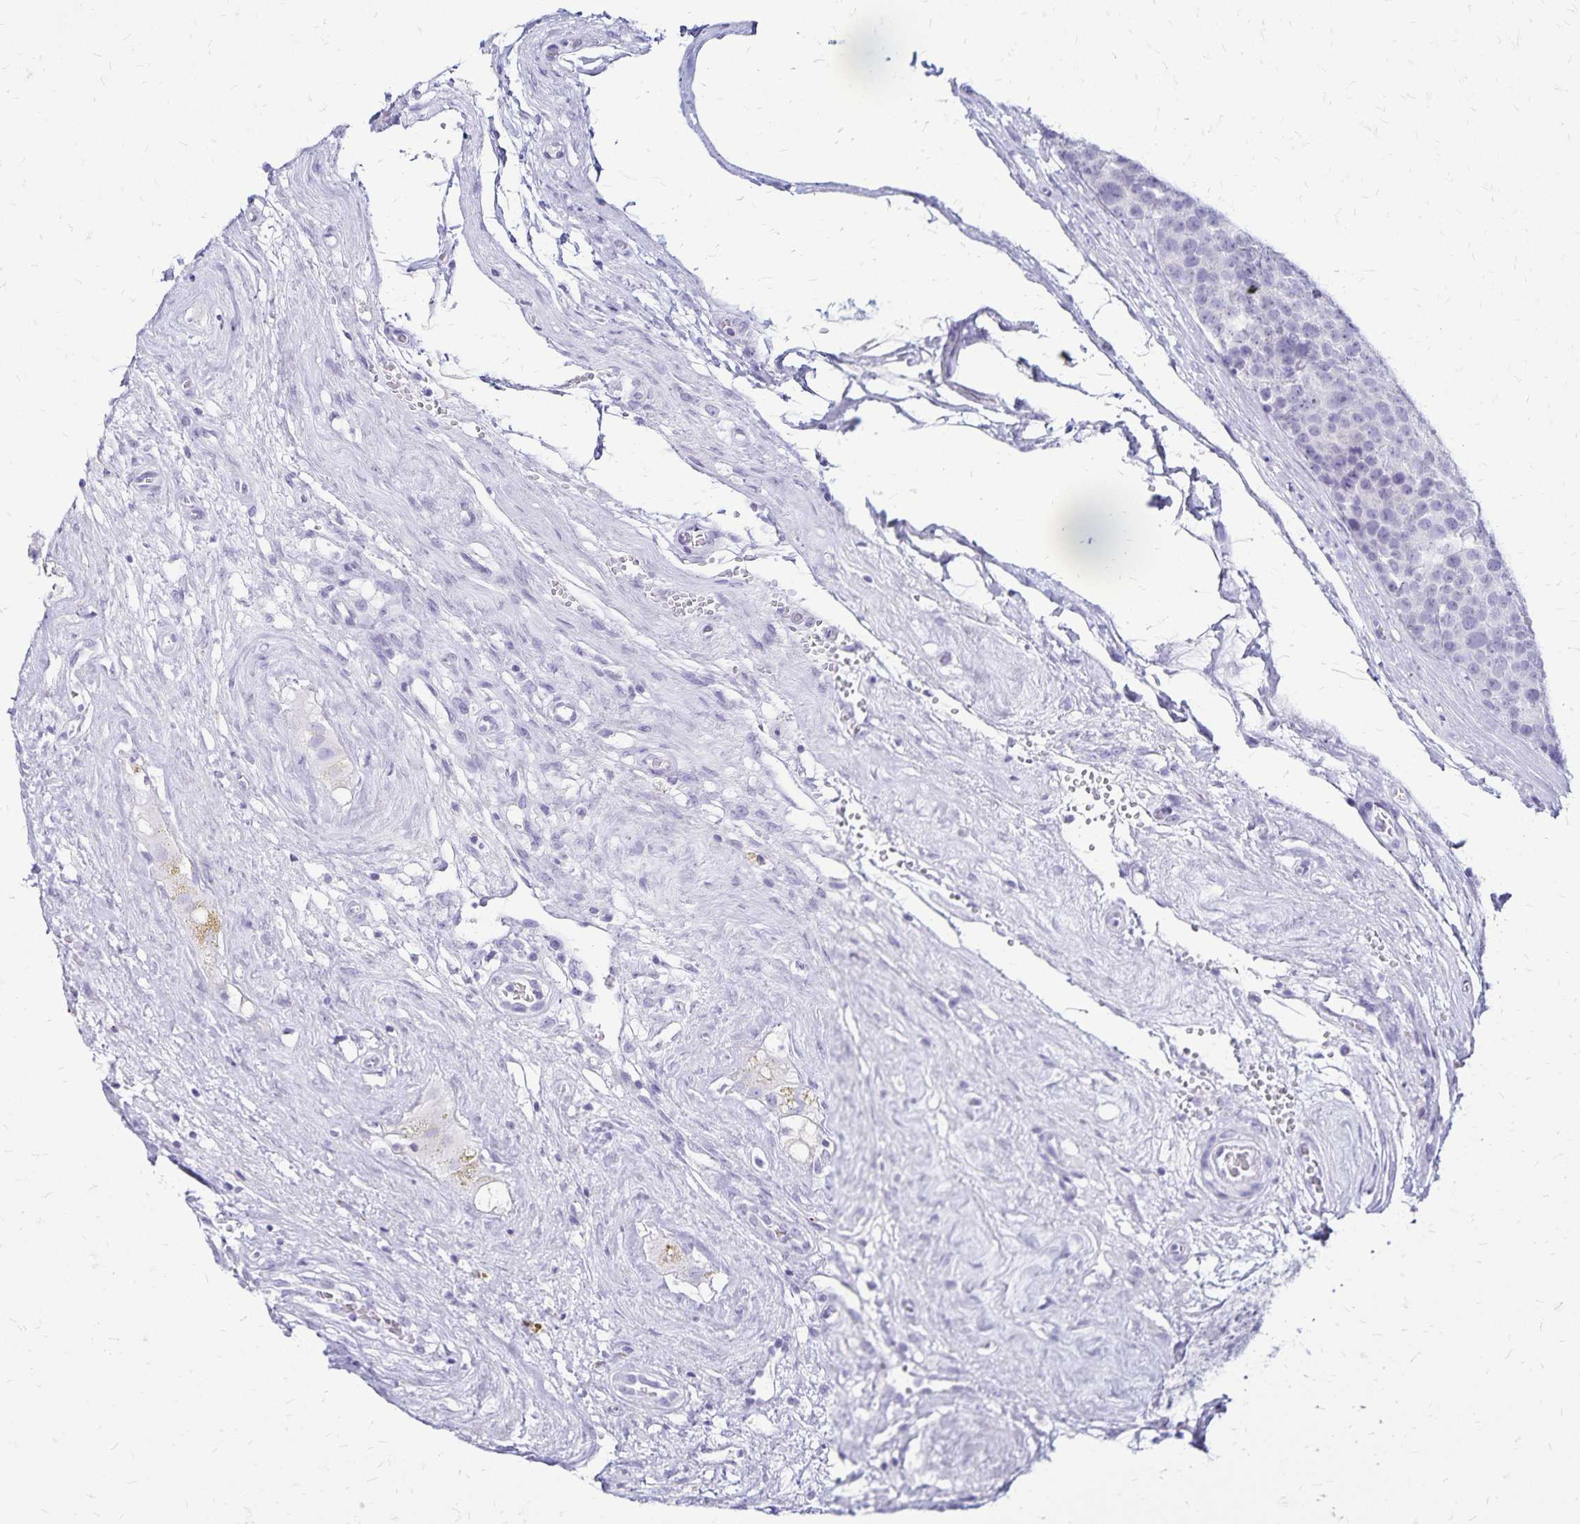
{"staining": {"intensity": "negative", "quantity": "none", "location": "none"}, "tissue": "testis cancer", "cell_type": "Tumor cells", "image_type": "cancer", "snomed": [{"axis": "morphology", "description": "Seminoma, NOS"}, {"axis": "topography", "description": "Testis"}], "caption": "This is an immunohistochemistry histopathology image of testis cancer. There is no positivity in tumor cells.", "gene": "LIN28B", "patient": {"sex": "male", "age": 71}}